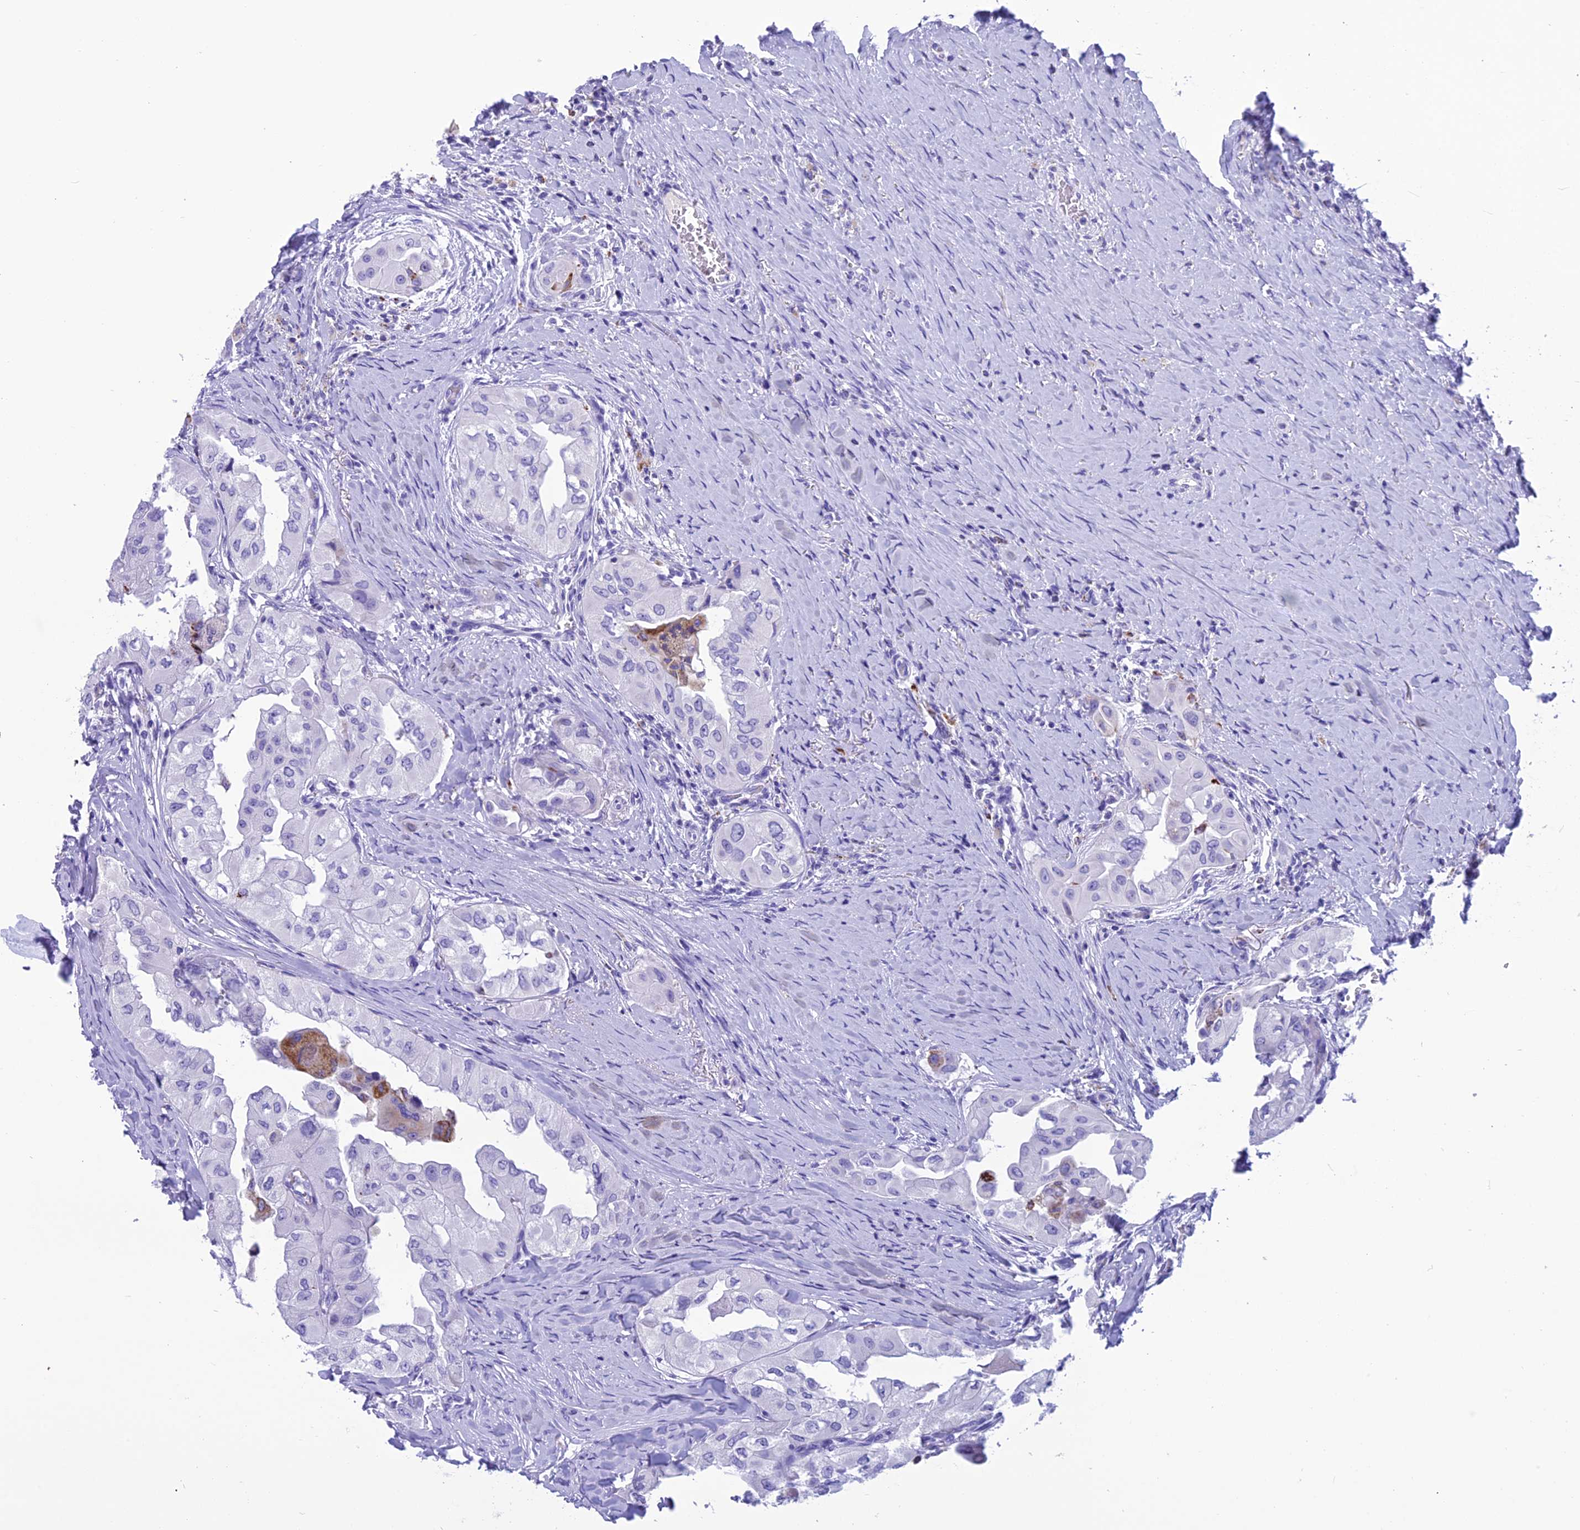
{"staining": {"intensity": "moderate", "quantity": "<25%", "location": "cytoplasmic/membranous"}, "tissue": "thyroid cancer", "cell_type": "Tumor cells", "image_type": "cancer", "snomed": [{"axis": "morphology", "description": "Papillary adenocarcinoma, NOS"}, {"axis": "topography", "description": "Thyroid gland"}], "caption": "A high-resolution micrograph shows IHC staining of papillary adenocarcinoma (thyroid), which displays moderate cytoplasmic/membranous positivity in approximately <25% of tumor cells.", "gene": "TRAM1L1", "patient": {"sex": "female", "age": 59}}